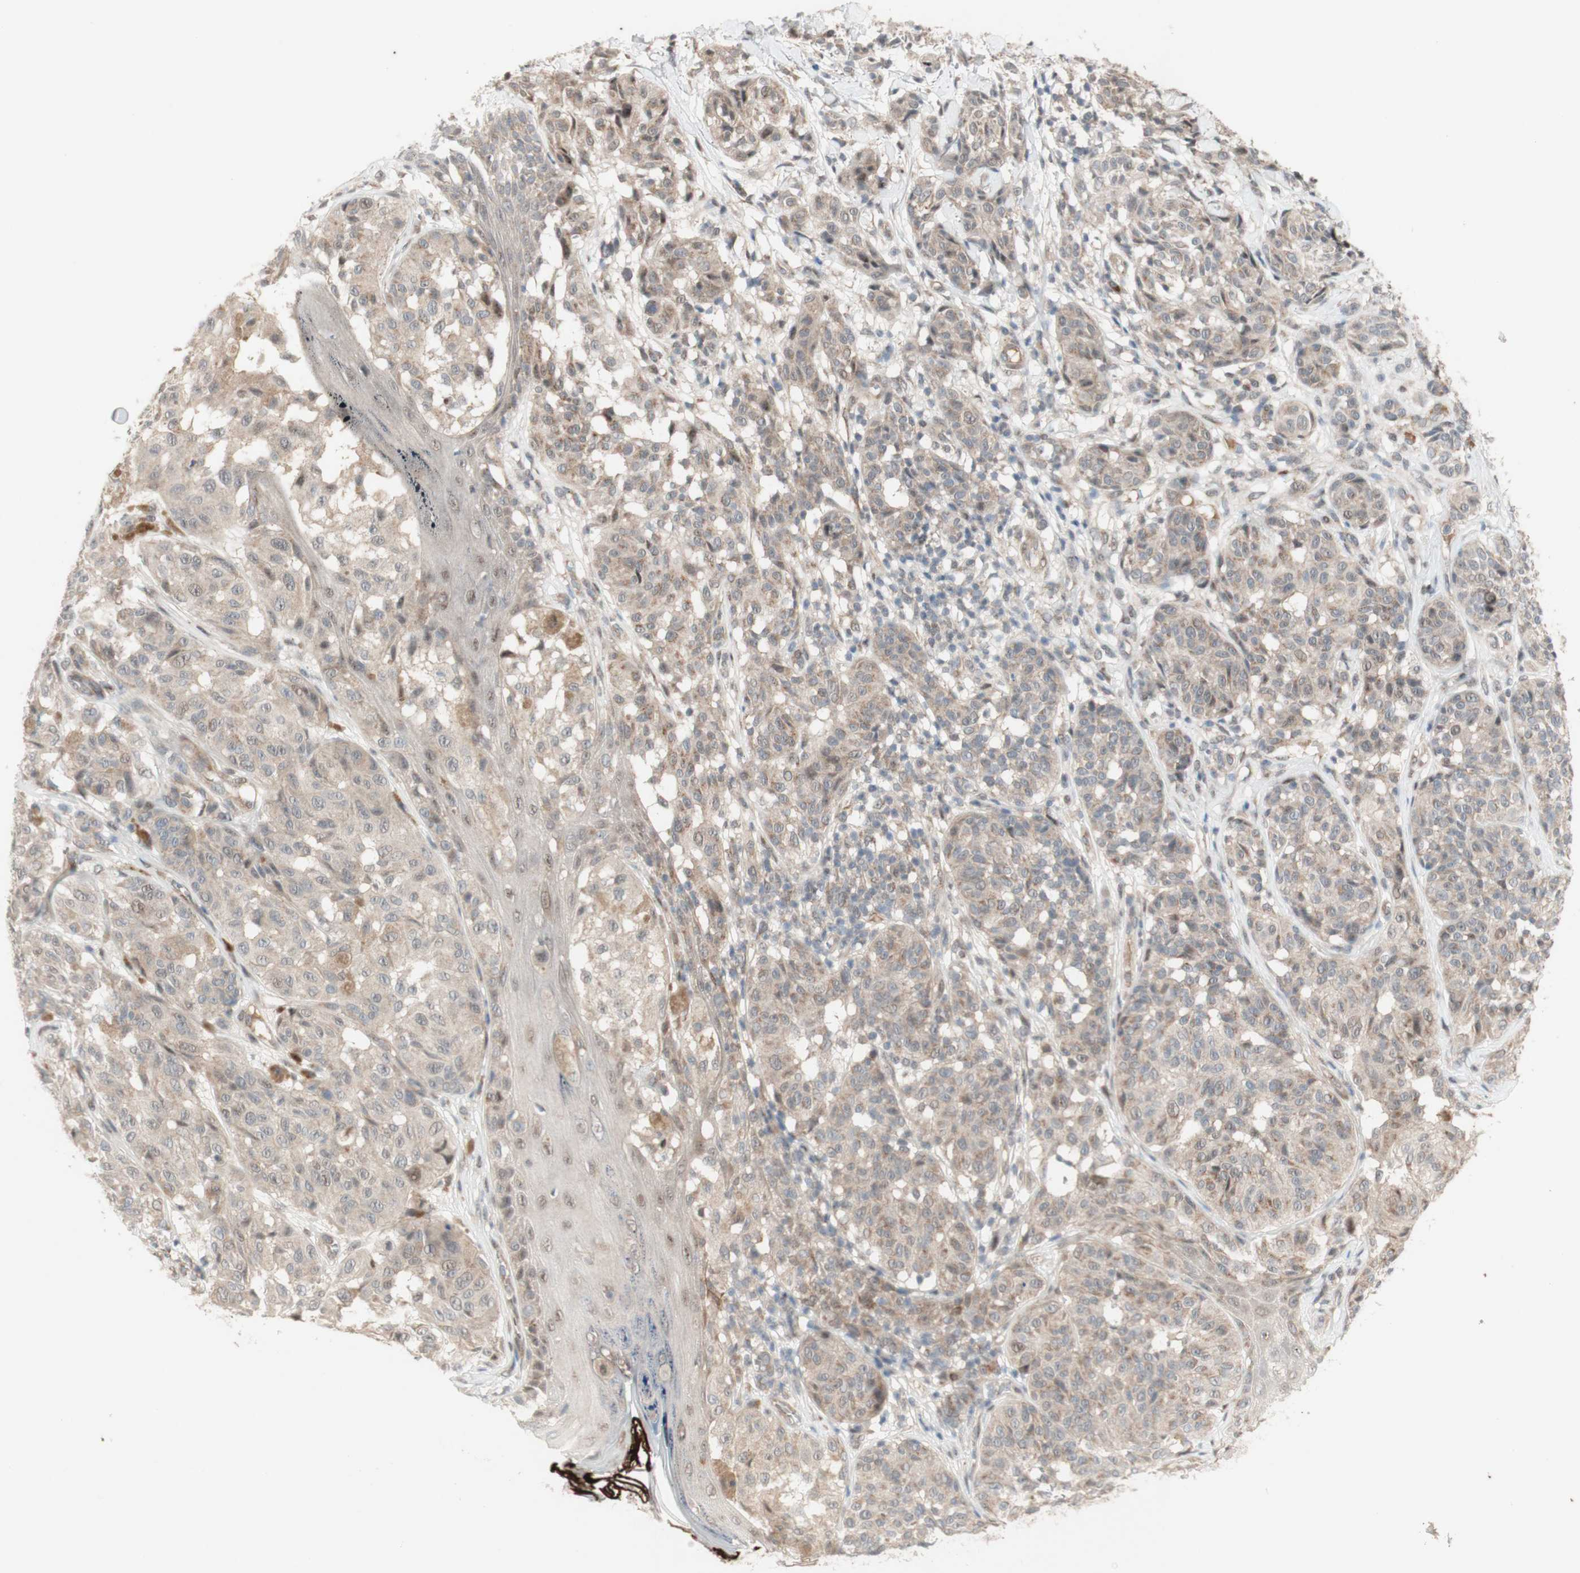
{"staining": {"intensity": "moderate", "quantity": ">75%", "location": "cytoplasmic/membranous"}, "tissue": "melanoma", "cell_type": "Tumor cells", "image_type": "cancer", "snomed": [{"axis": "morphology", "description": "Malignant melanoma, NOS"}, {"axis": "topography", "description": "Skin"}], "caption": "Brown immunohistochemical staining in human melanoma displays moderate cytoplasmic/membranous staining in about >75% of tumor cells. Immunohistochemistry stains the protein of interest in brown and the nuclei are stained blue.", "gene": "CYLD", "patient": {"sex": "female", "age": 46}}